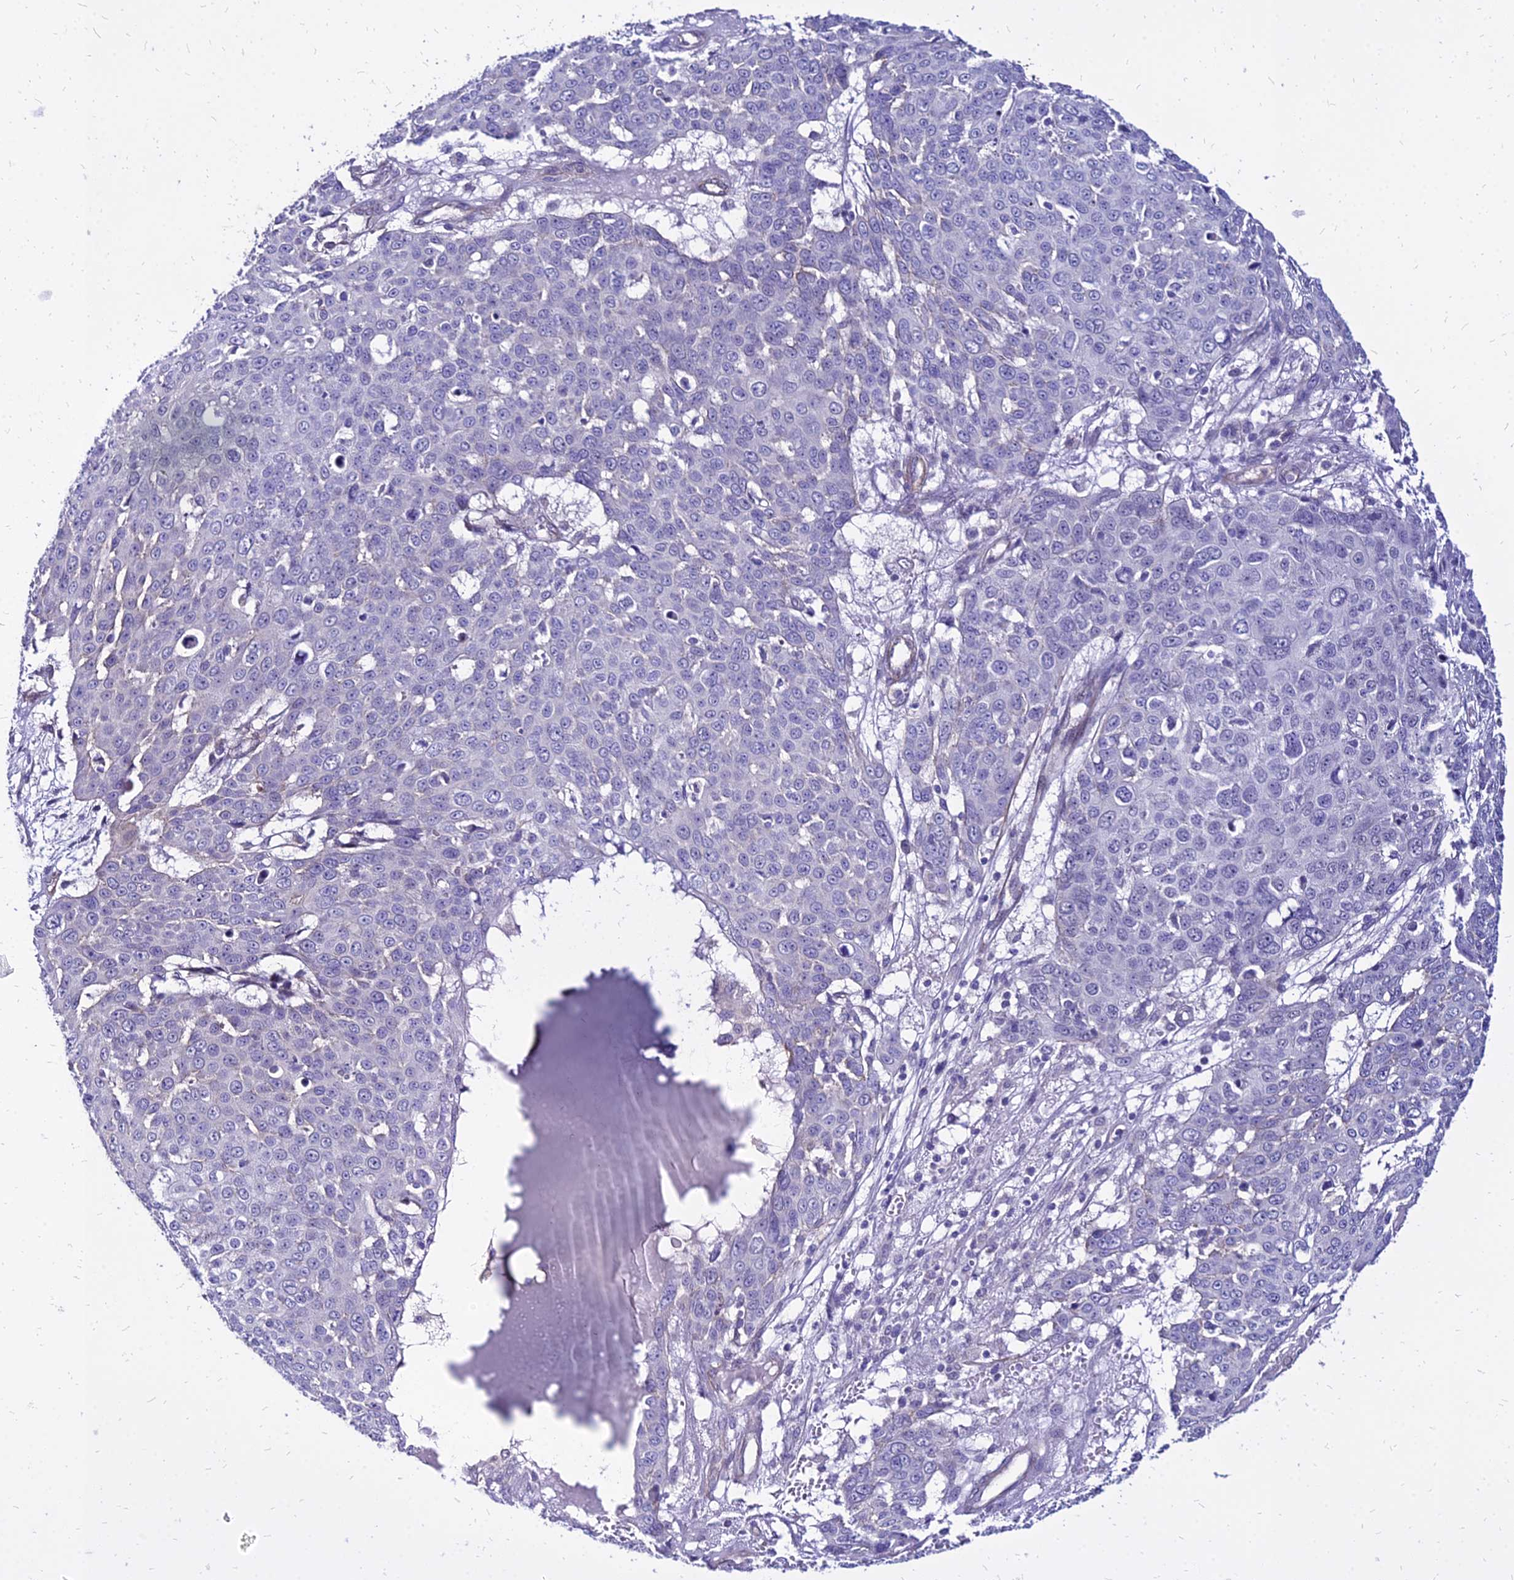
{"staining": {"intensity": "negative", "quantity": "none", "location": "none"}, "tissue": "skin cancer", "cell_type": "Tumor cells", "image_type": "cancer", "snomed": [{"axis": "morphology", "description": "Squamous cell carcinoma, NOS"}, {"axis": "topography", "description": "Skin"}], "caption": "Tumor cells show no significant expression in squamous cell carcinoma (skin).", "gene": "YEATS2", "patient": {"sex": "male", "age": 71}}